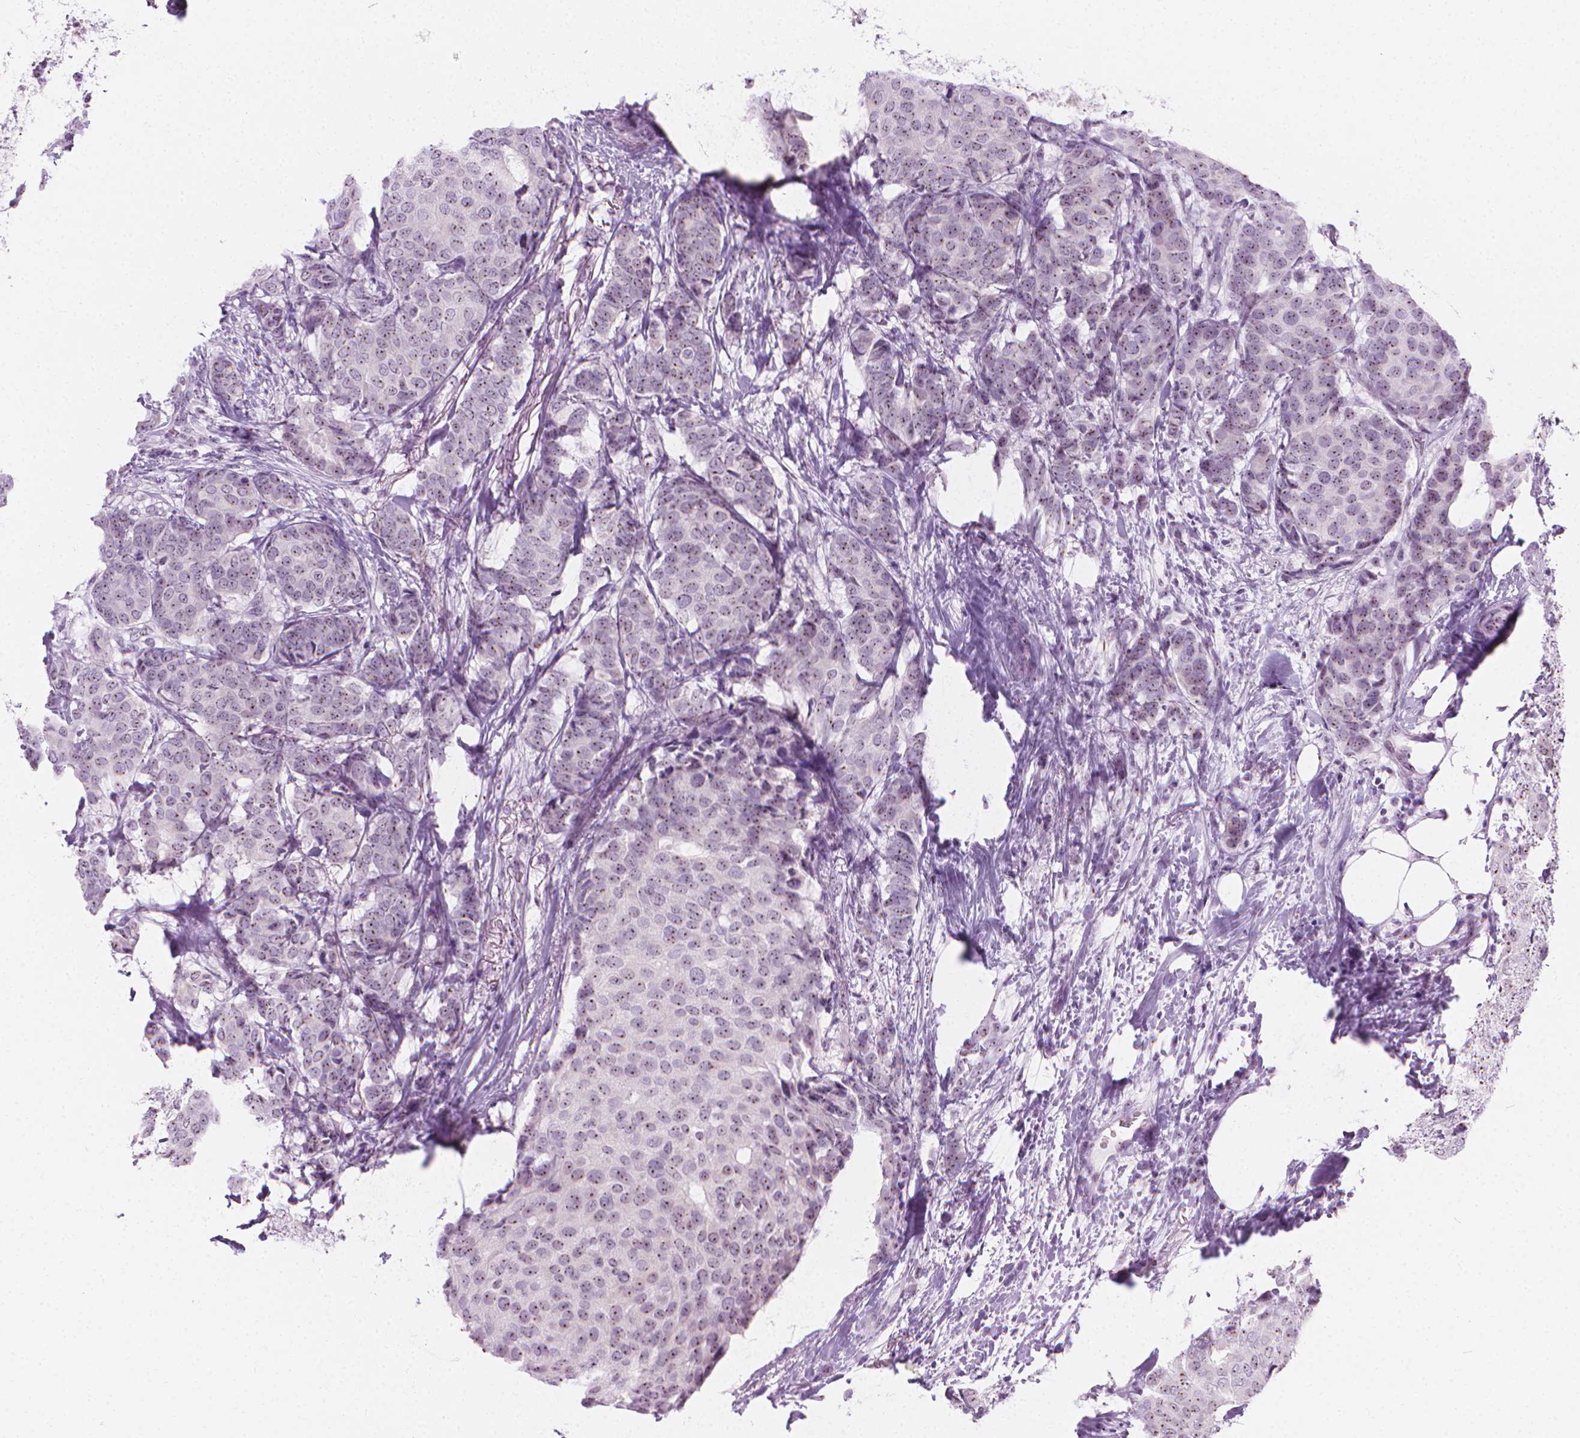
{"staining": {"intensity": "weak", "quantity": "25%-75%", "location": "nuclear"}, "tissue": "breast cancer", "cell_type": "Tumor cells", "image_type": "cancer", "snomed": [{"axis": "morphology", "description": "Duct carcinoma"}, {"axis": "topography", "description": "Breast"}], "caption": "Breast intraductal carcinoma stained with a protein marker shows weak staining in tumor cells.", "gene": "NOL7", "patient": {"sex": "female", "age": 75}}